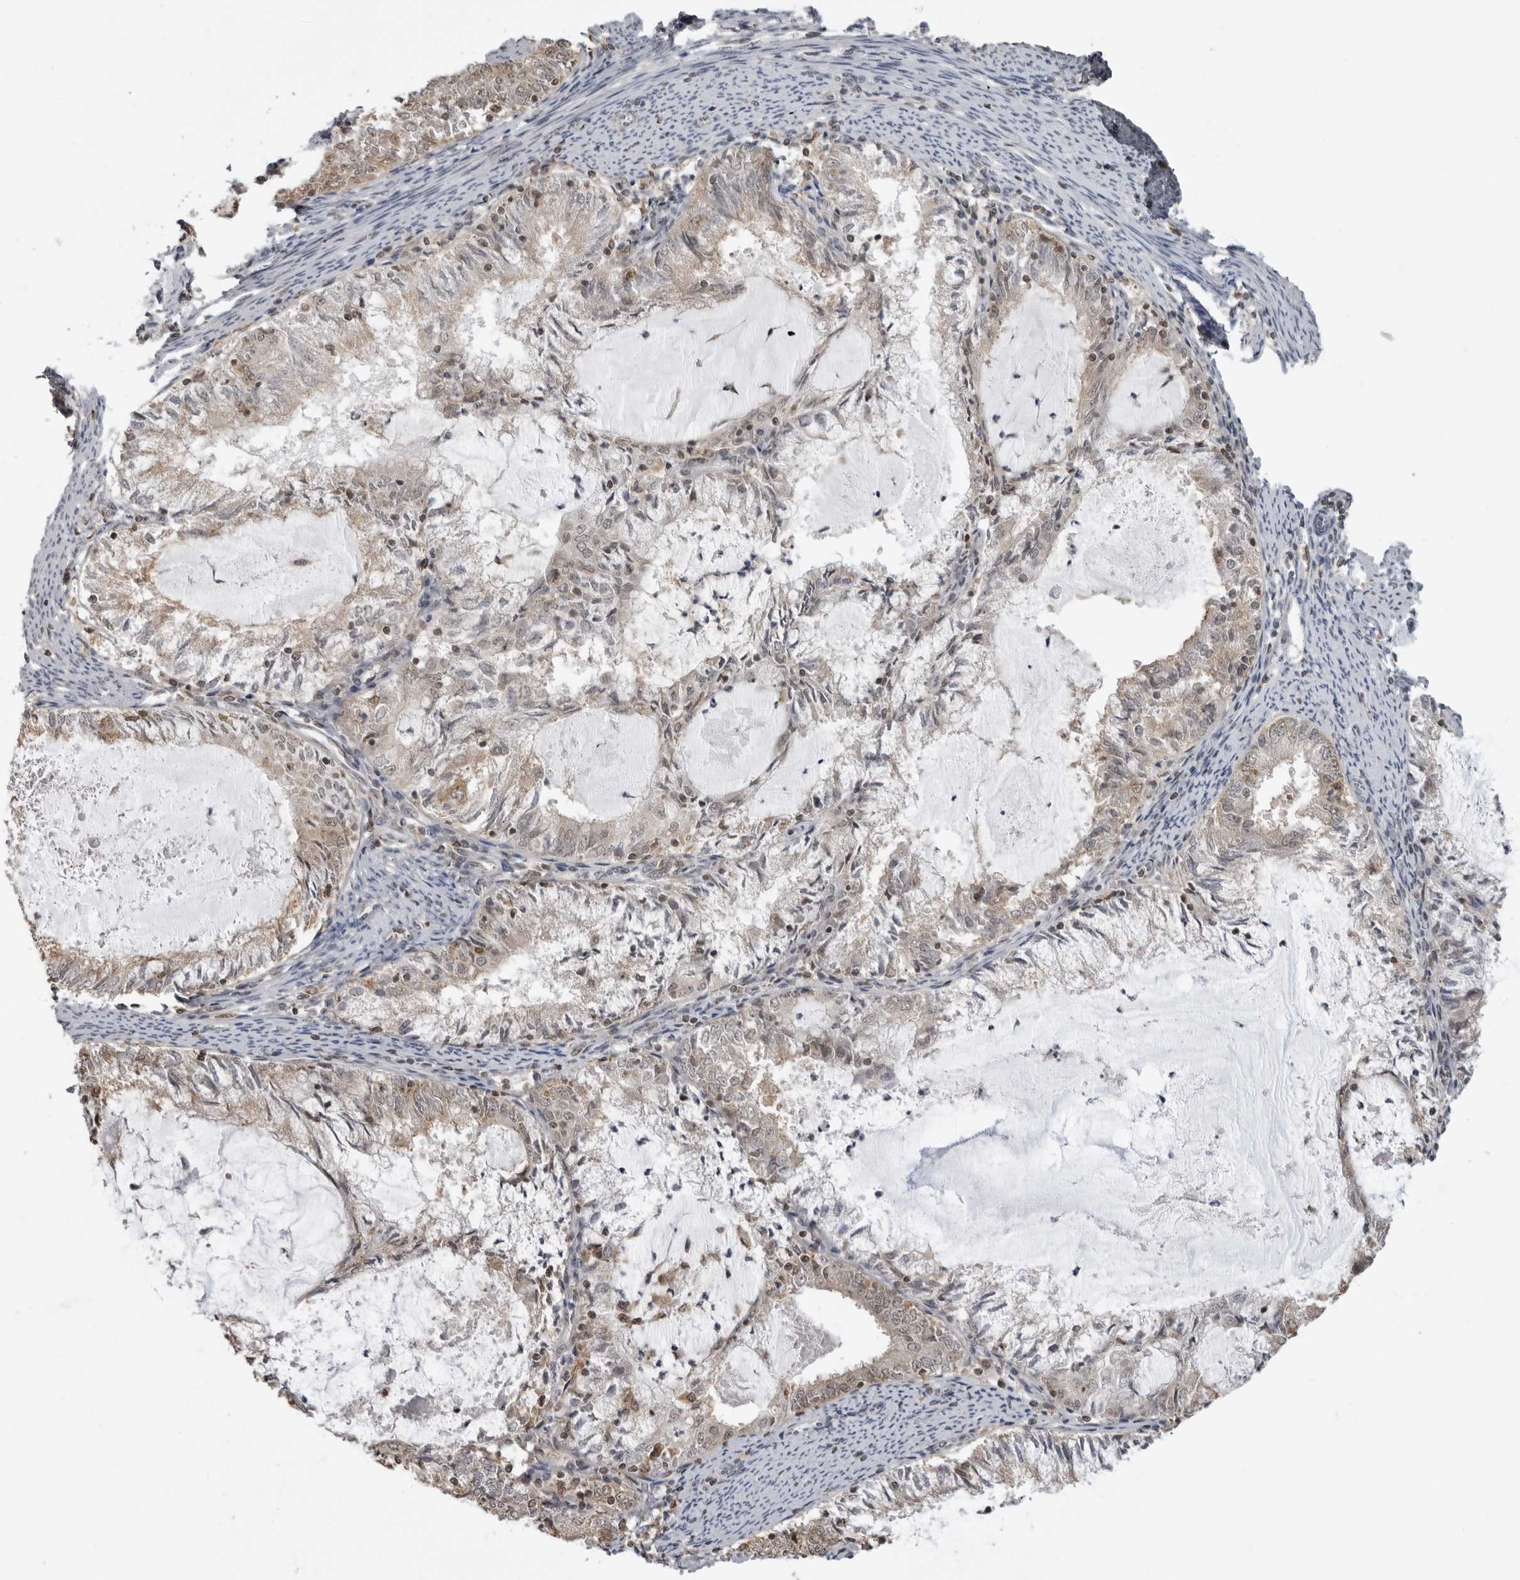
{"staining": {"intensity": "weak", "quantity": ">75%", "location": "cytoplasmic/membranous"}, "tissue": "endometrial cancer", "cell_type": "Tumor cells", "image_type": "cancer", "snomed": [{"axis": "morphology", "description": "Adenocarcinoma, NOS"}, {"axis": "topography", "description": "Endometrium"}], "caption": "Endometrial cancer (adenocarcinoma) was stained to show a protein in brown. There is low levels of weak cytoplasmic/membranous staining in approximately >75% of tumor cells.", "gene": "PDCL3", "patient": {"sex": "female", "age": 57}}